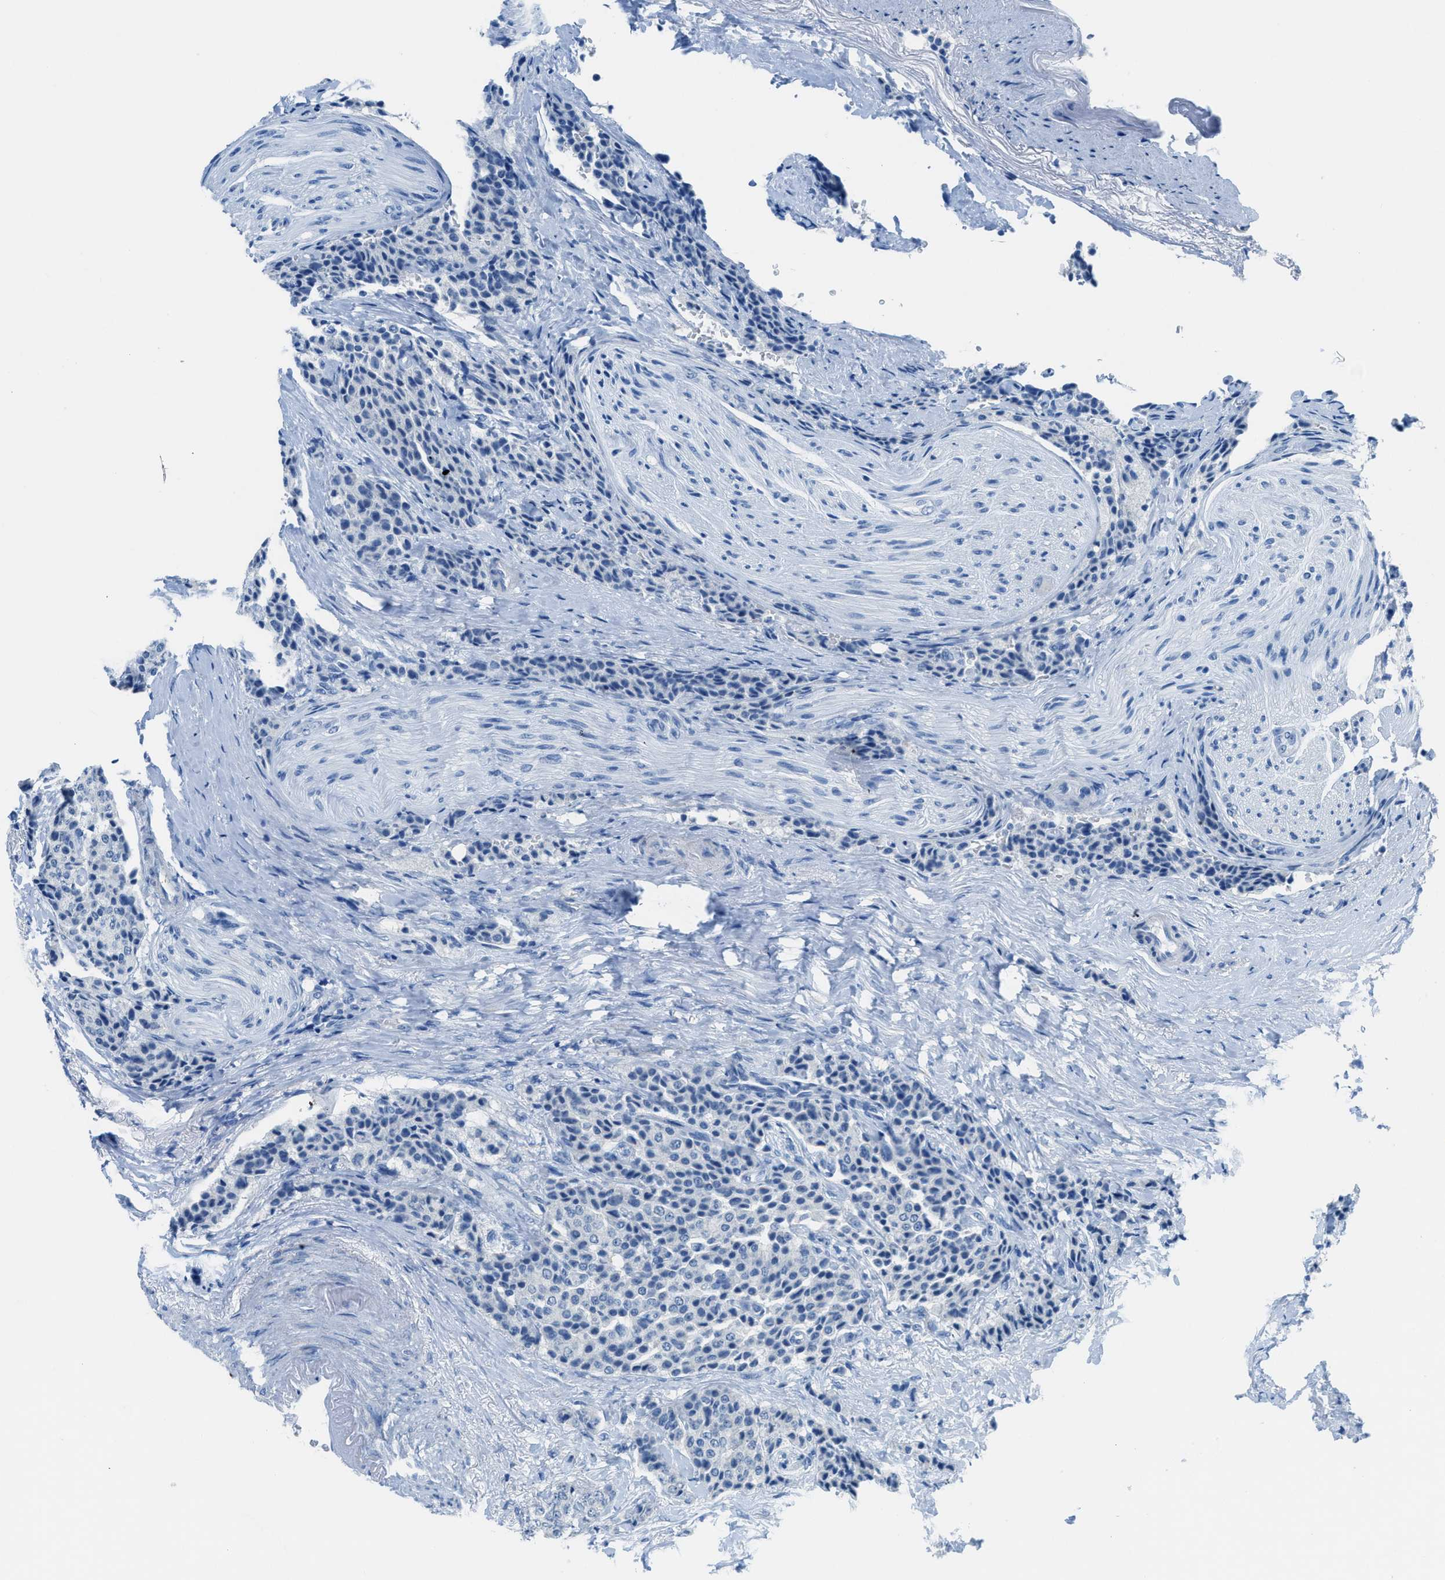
{"staining": {"intensity": "negative", "quantity": "none", "location": "none"}, "tissue": "carcinoid", "cell_type": "Tumor cells", "image_type": "cancer", "snomed": [{"axis": "morphology", "description": "Carcinoid, malignant, NOS"}, {"axis": "topography", "description": "Colon"}], "caption": "This is an immunohistochemistry histopathology image of malignant carcinoid. There is no positivity in tumor cells.", "gene": "ACAN", "patient": {"sex": "female", "age": 61}}